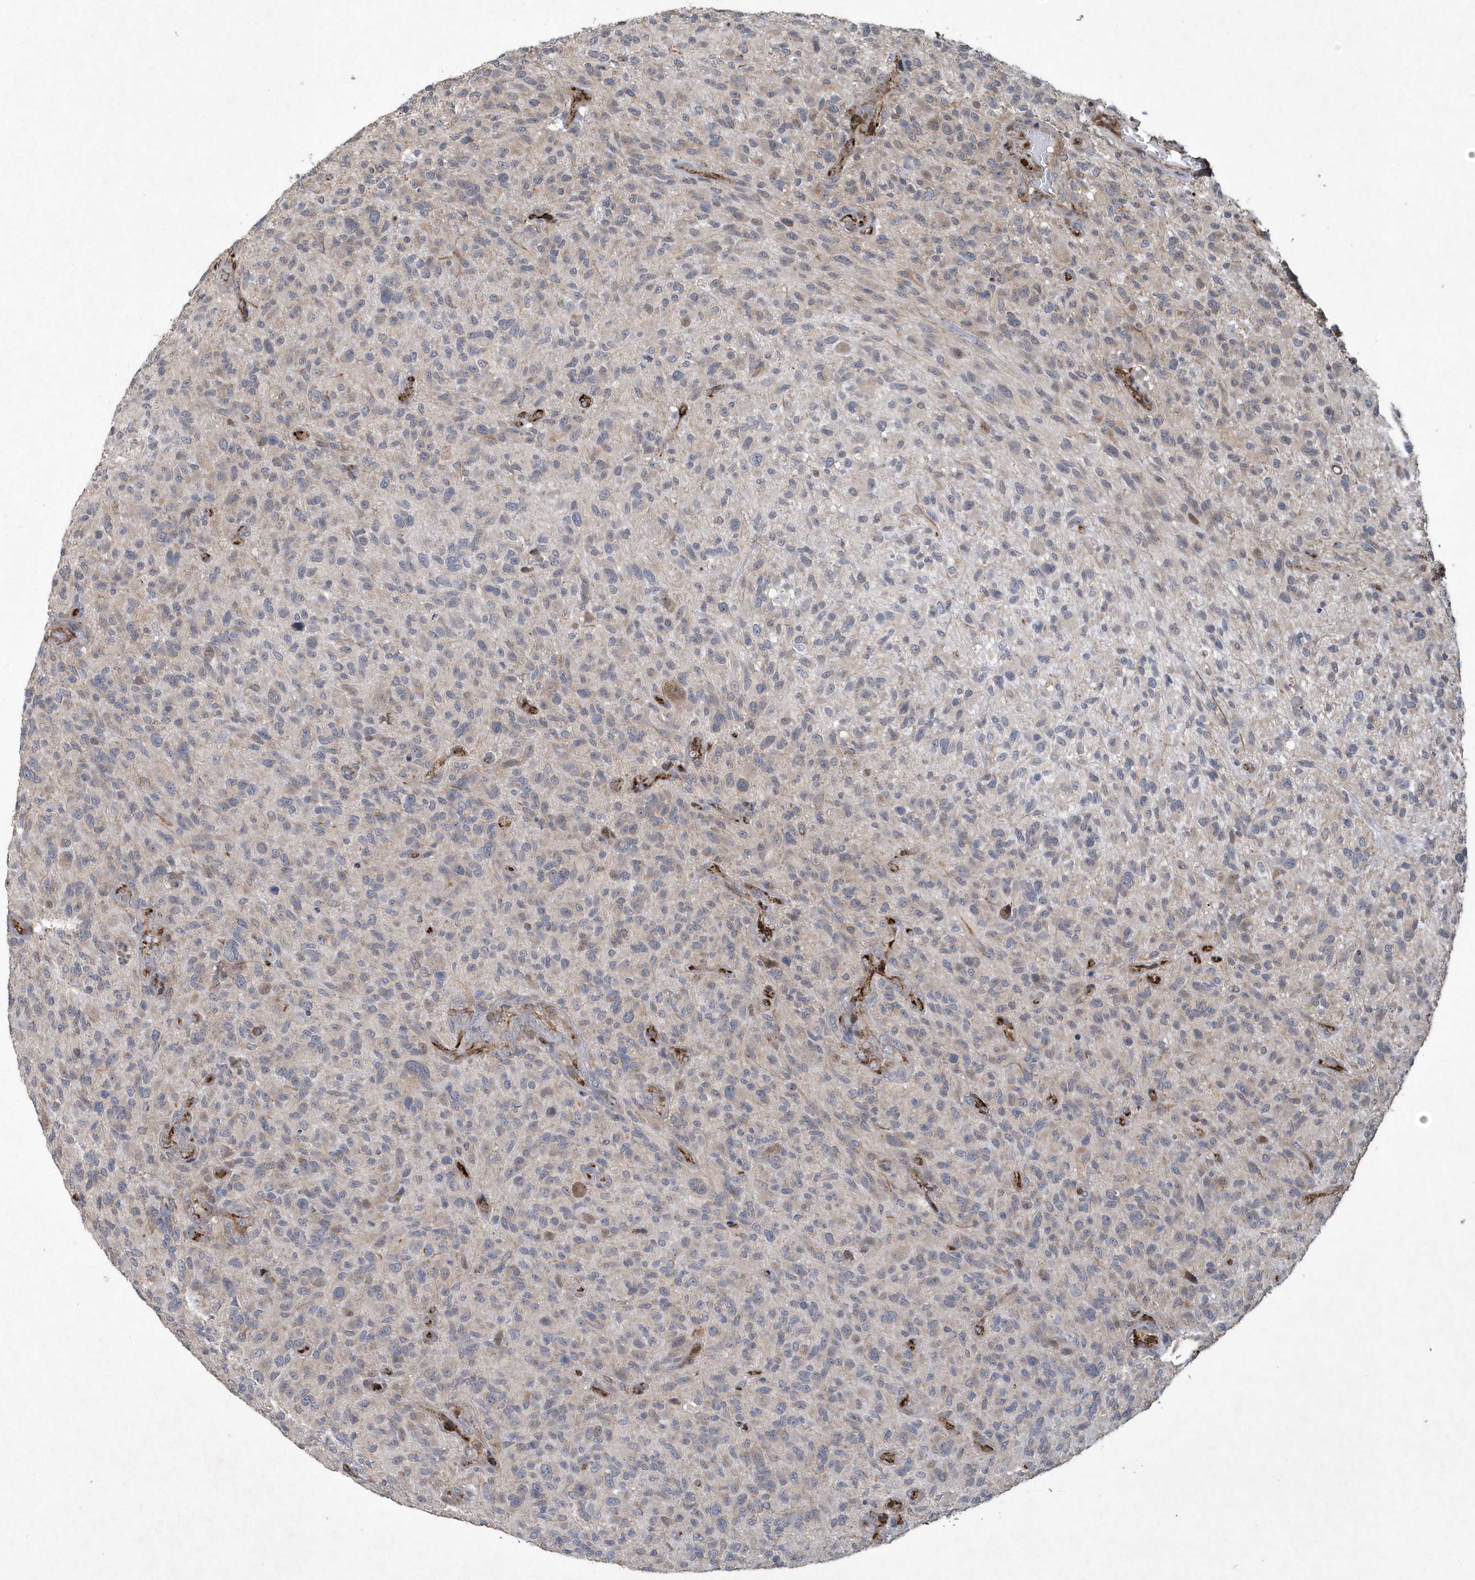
{"staining": {"intensity": "weak", "quantity": "<25%", "location": "cytoplasmic/membranous"}, "tissue": "glioma", "cell_type": "Tumor cells", "image_type": "cancer", "snomed": [{"axis": "morphology", "description": "Glioma, malignant, High grade"}, {"axis": "topography", "description": "Brain"}], "caption": "A photomicrograph of human malignant glioma (high-grade) is negative for staining in tumor cells.", "gene": "N4BP2", "patient": {"sex": "male", "age": 47}}